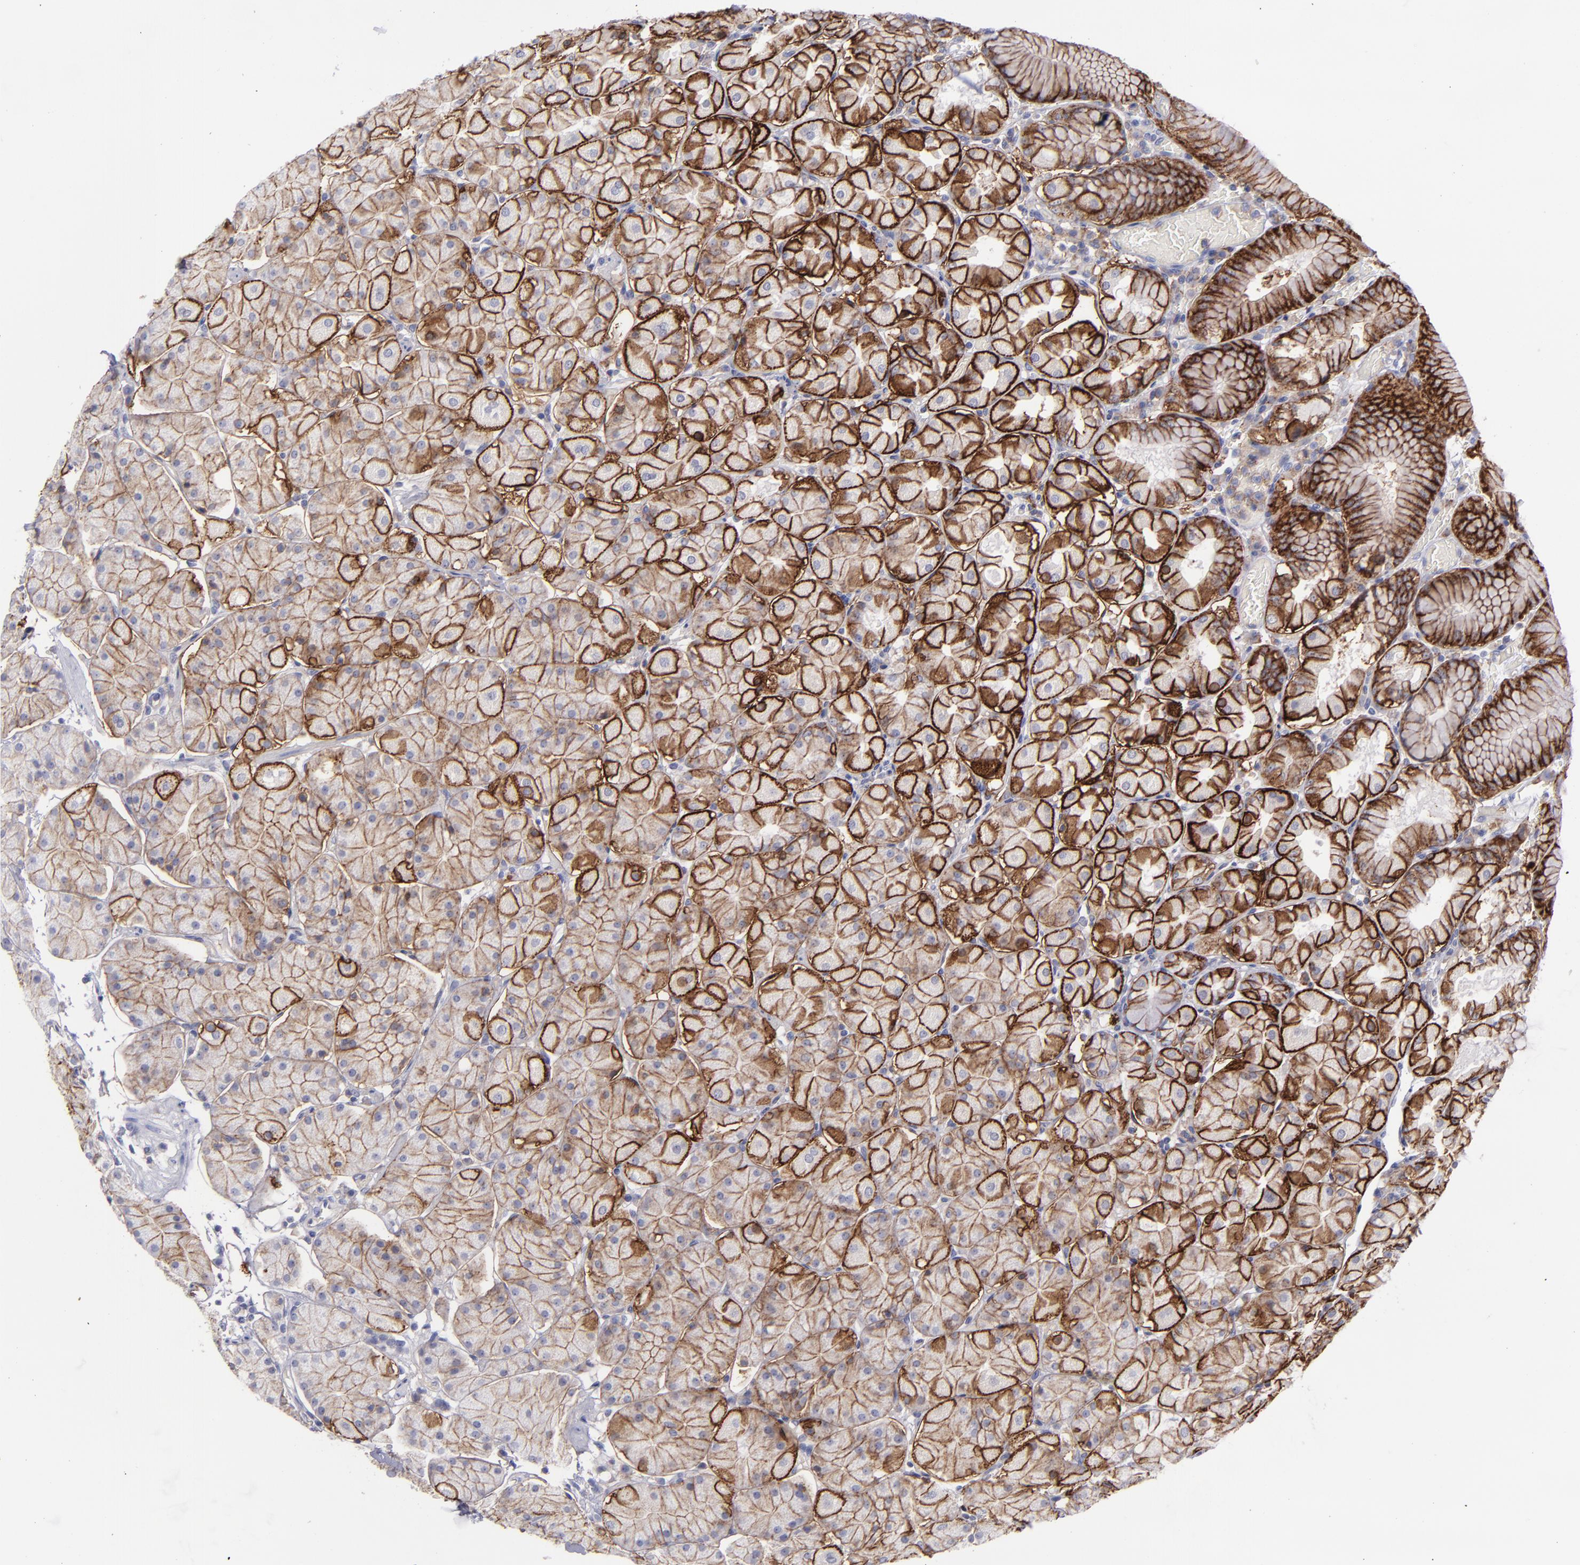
{"staining": {"intensity": "strong", "quantity": ">75%", "location": "cytoplasmic/membranous"}, "tissue": "stomach", "cell_type": "Glandular cells", "image_type": "normal", "snomed": [{"axis": "morphology", "description": "Normal tissue, NOS"}, {"axis": "topography", "description": "Stomach, upper"}, {"axis": "topography", "description": "Stomach"}], "caption": "This photomicrograph displays normal stomach stained with immunohistochemistry (IHC) to label a protein in brown. The cytoplasmic/membranous of glandular cells show strong positivity for the protein. Nuclei are counter-stained blue.", "gene": "BSG", "patient": {"sex": "male", "age": 76}}